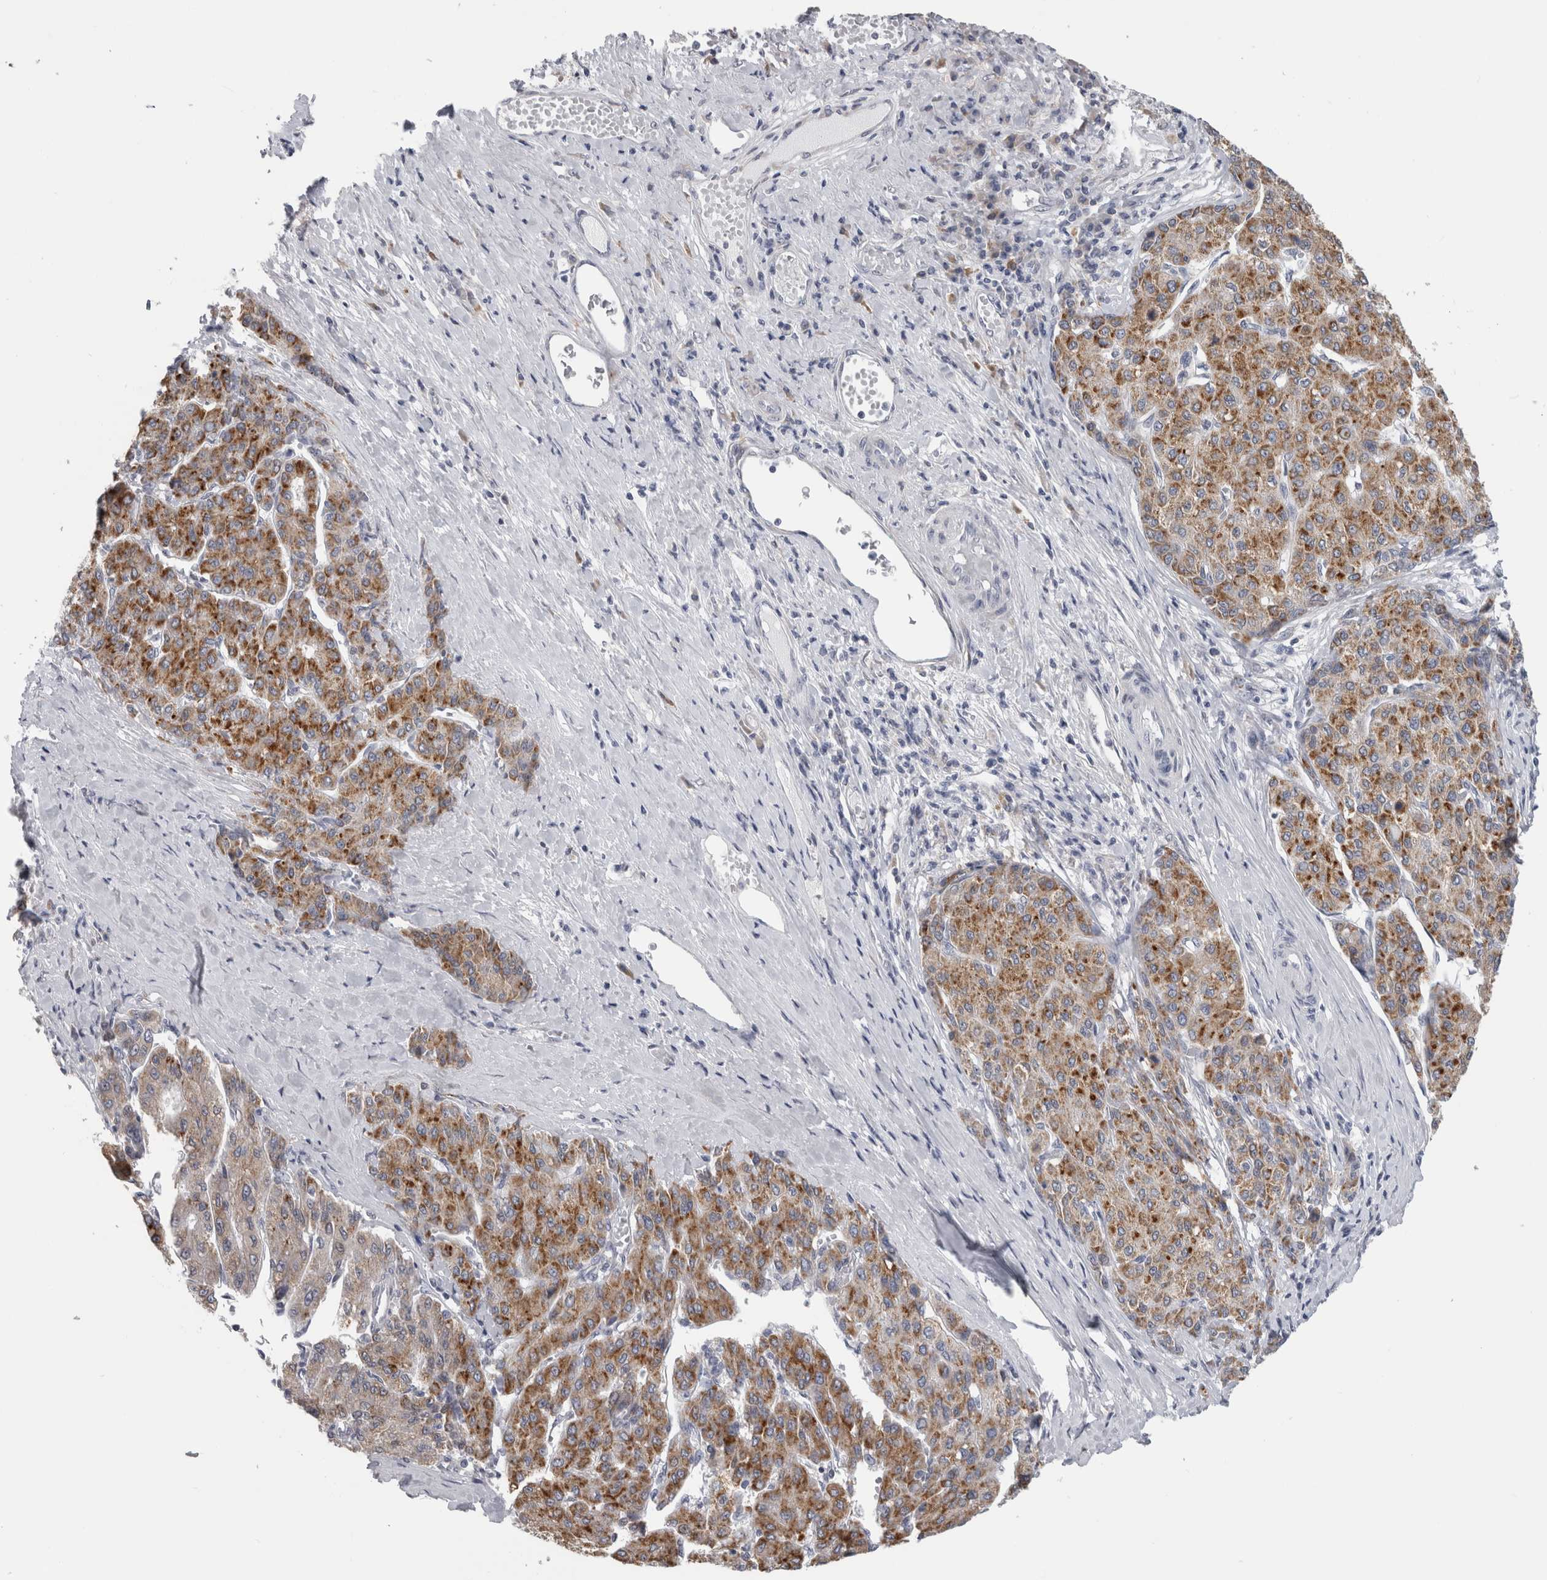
{"staining": {"intensity": "moderate", "quantity": ">75%", "location": "cytoplasmic/membranous"}, "tissue": "liver cancer", "cell_type": "Tumor cells", "image_type": "cancer", "snomed": [{"axis": "morphology", "description": "Carcinoma, Hepatocellular, NOS"}, {"axis": "topography", "description": "Liver"}], "caption": "Human hepatocellular carcinoma (liver) stained with a brown dye shows moderate cytoplasmic/membranous positive expression in about >75% of tumor cells.", "gene": "TMEM242", "patient": {"sex": "male", "age": 65}}